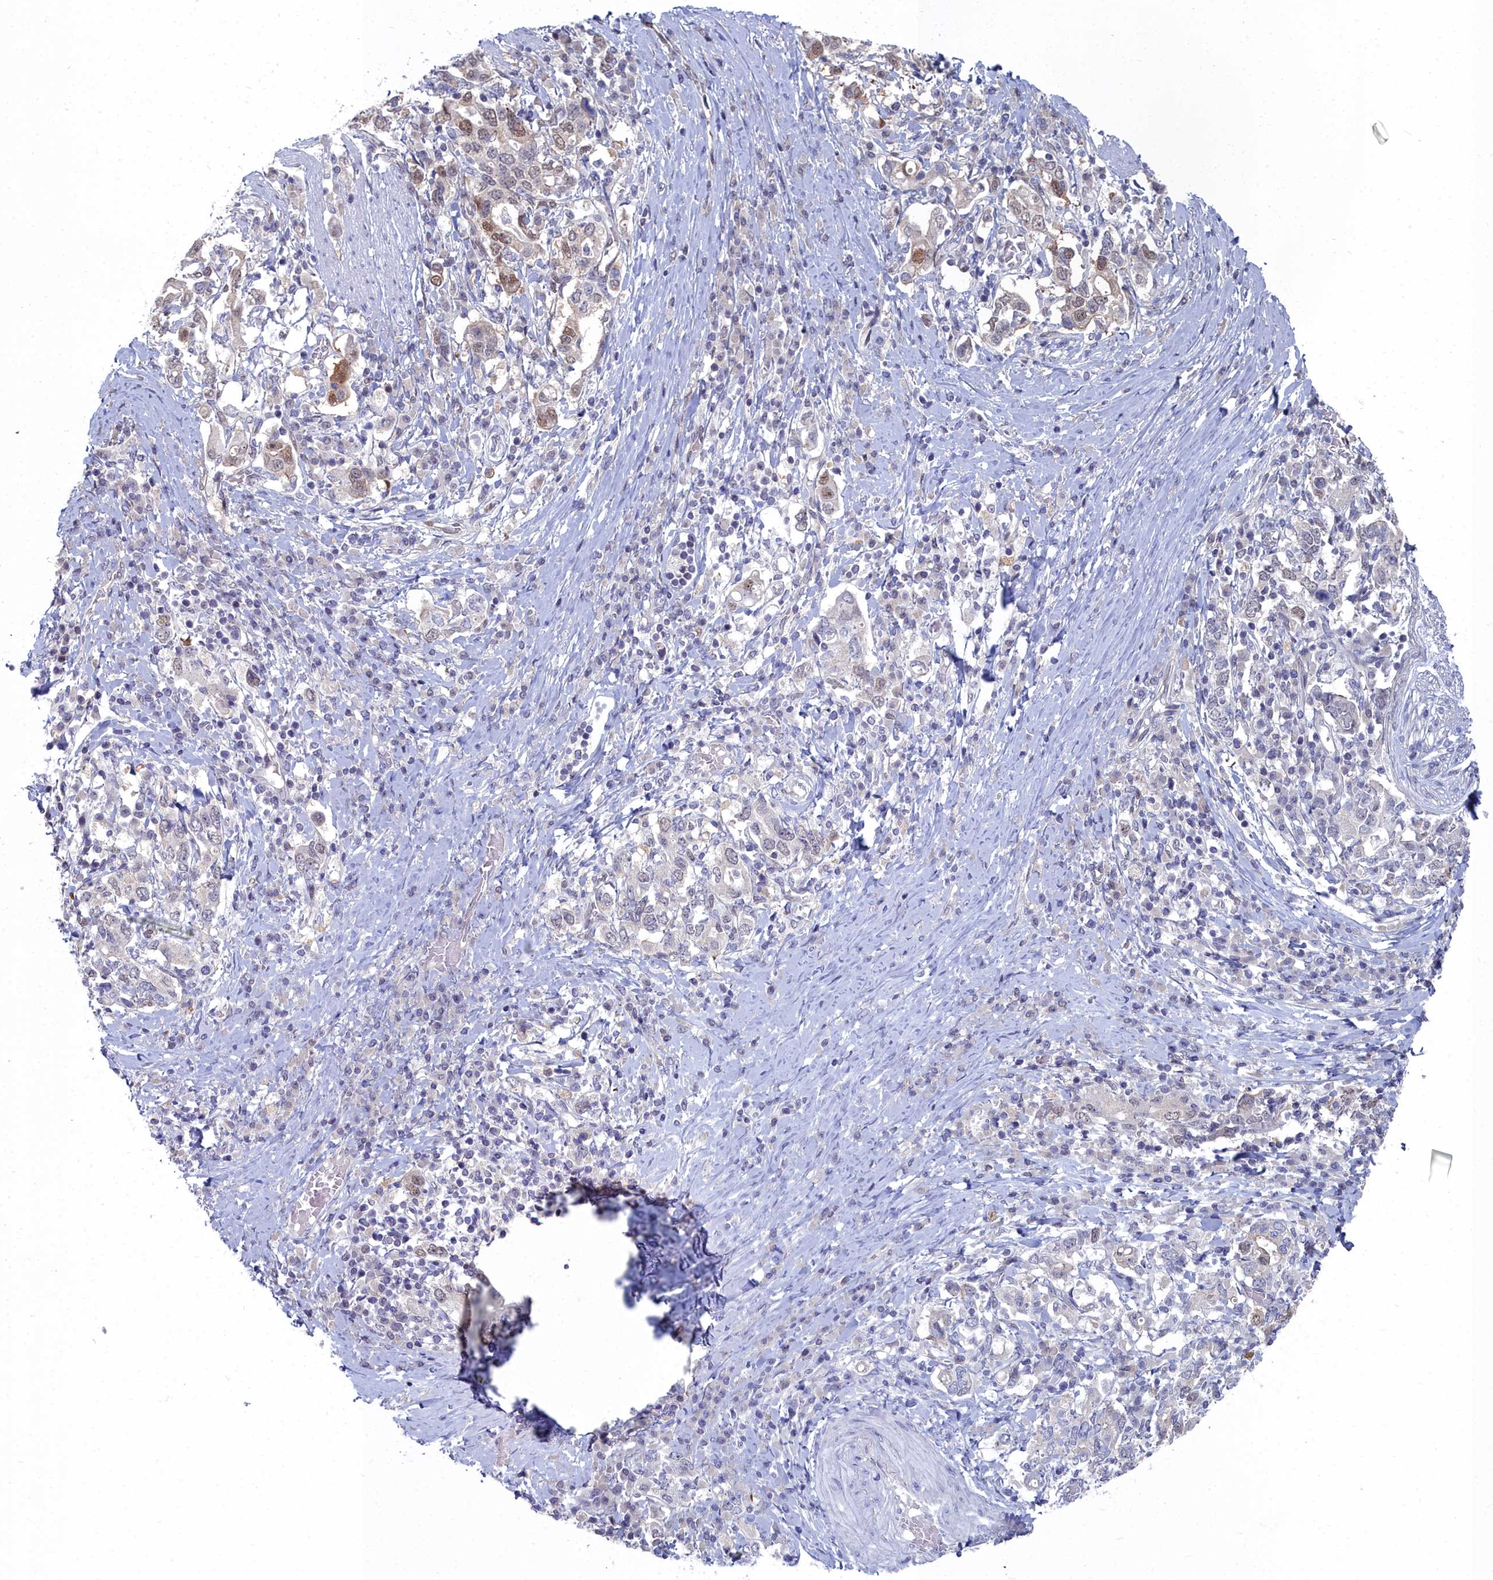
{"staining": {"intensity": "moderate", "quantity": "<25%", "location": "nuclear"}, "tissue": "stomach cancer", "cell_type": "Tumor cells", "image_type": "cancer", "snomed": [{"axis": "morphology", "description": "Adenocarcinoma, NOS"}, {"axis": "topography", "description": "Stomach, upper"}, {"axis": "topography", "description": "Stomach"}], "caption": "The image shows staining of stomach adenocarcinoma, revealing moderate nuclear protein staining (brown color) within tumor cells.", "gene": "RPS27A", "patient": {"sex": "male", "age": 62}}